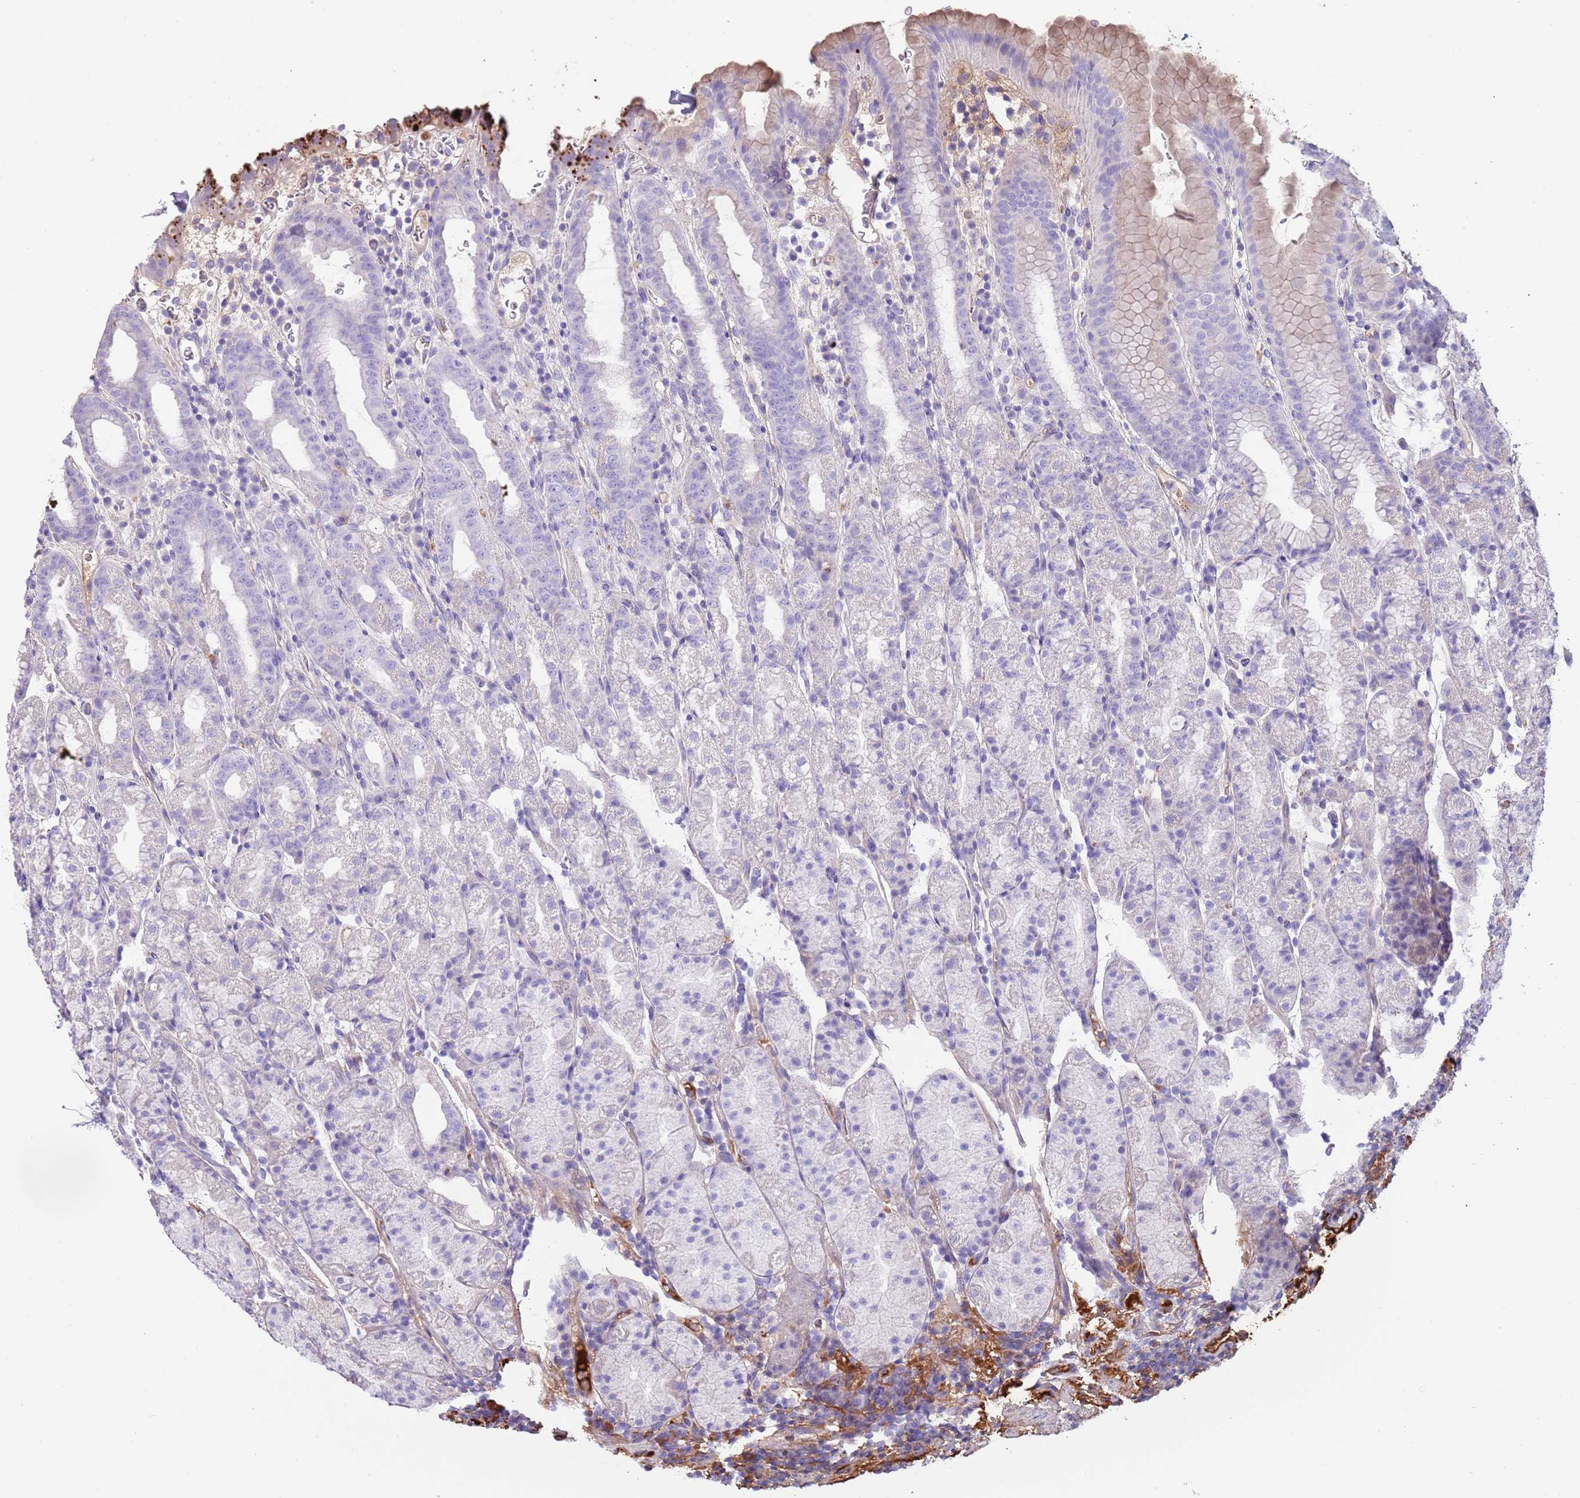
{"staining": {"intensity": "moderate", "quantity": "<25%", "location": "cytoplasmic/membranous"}, "tissue": "stomach", "cell_type": "Glandular cells", "image_type": "normal", "snomed": [{"axis": "morphology", "description": "Normal tissue, NOS"}, {"axis": "topography", "description": "Stomach, upper"}, {"axis": "topography", "description": "Stomach, lower"}, {"axis": "topography", "description": "Small intestine"}], "caption": "Brown immunohistochemical staining in unremarkable stomach reveals moderate cytoplasmic/membranous expression in approximately <25% of glandular cells. (IHC, brightfield microscopy, high magnification).", "gene": "ABHD17C", "patient": {"sex": "male", "age": 68}}